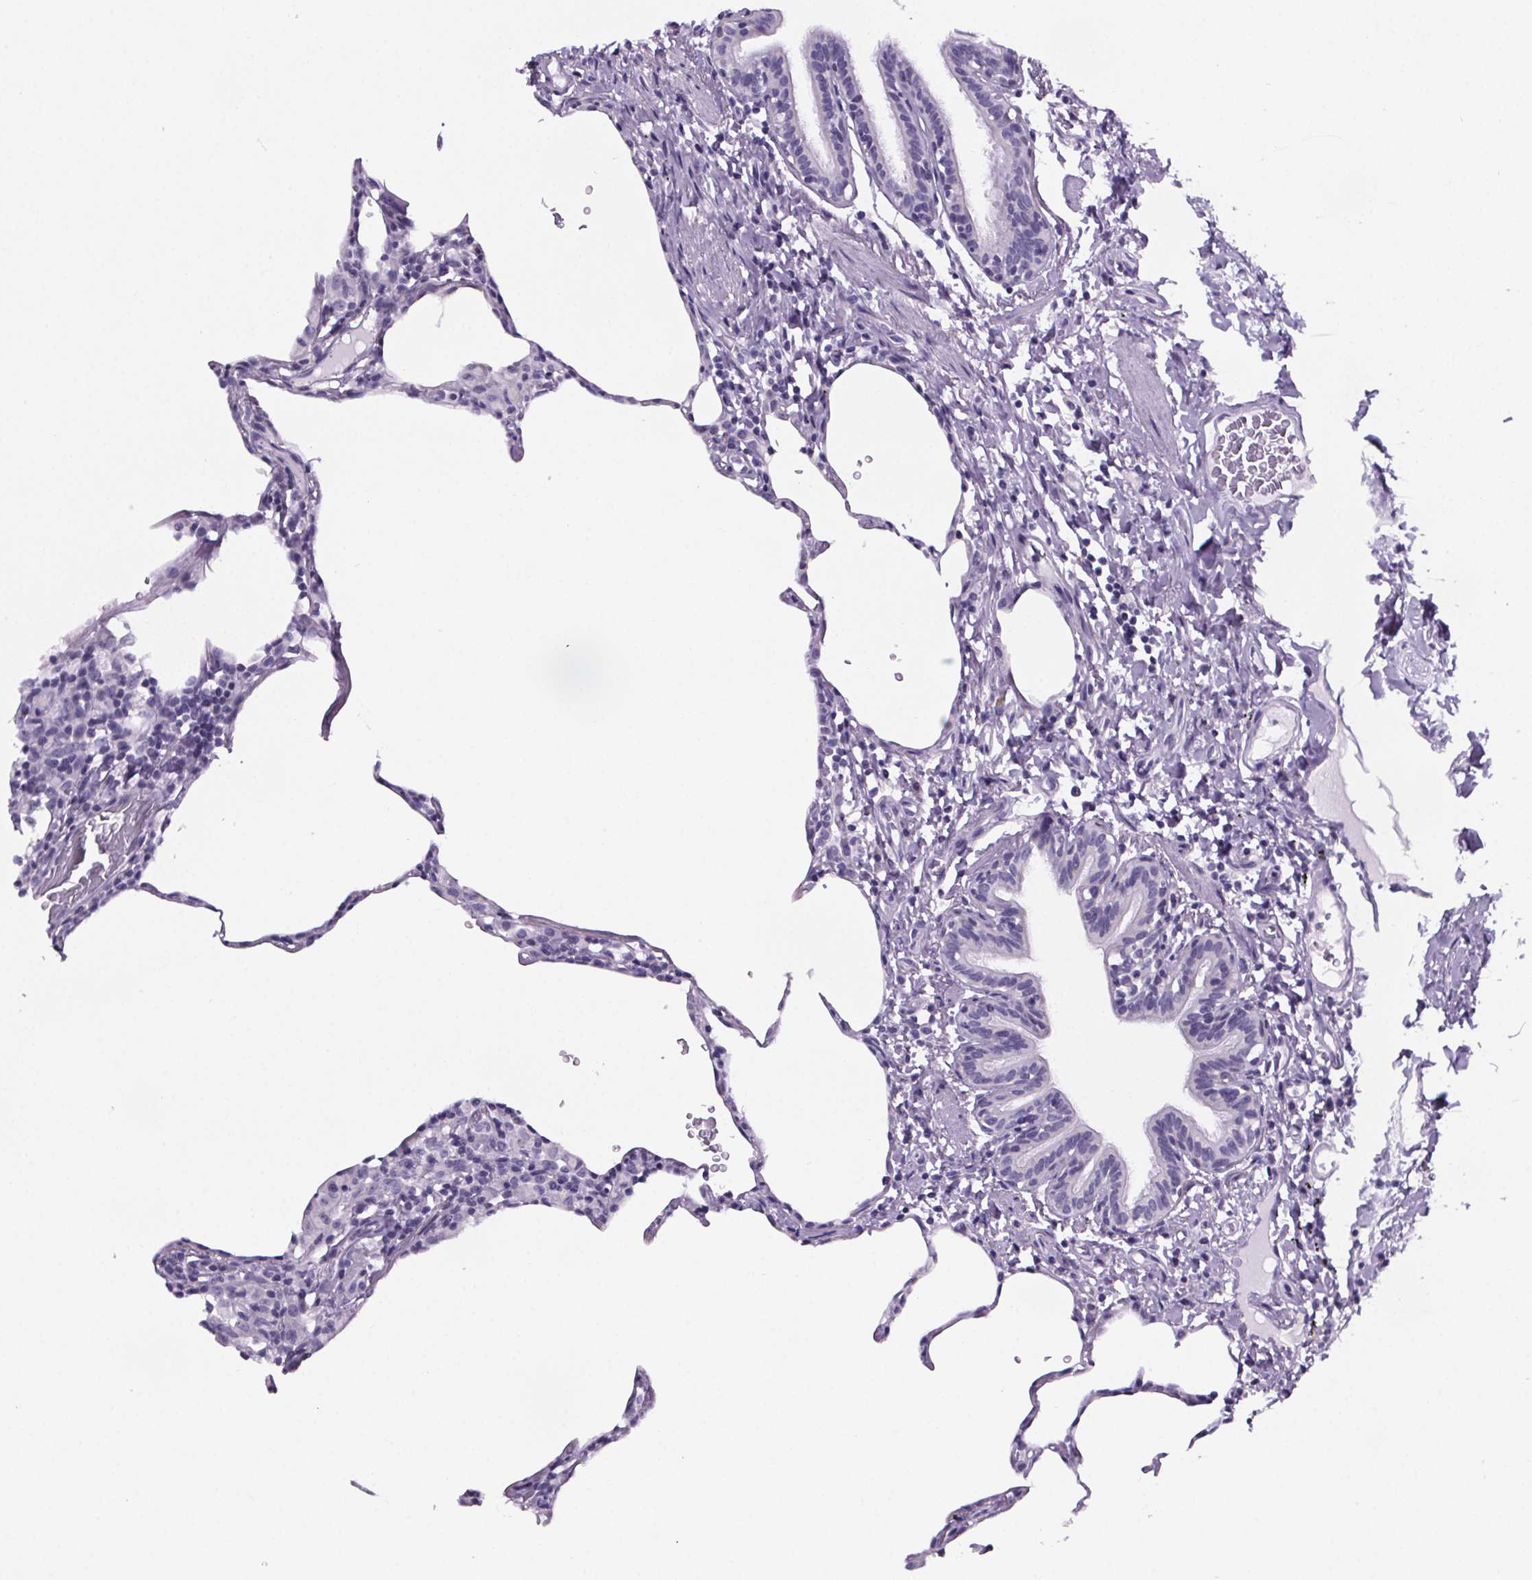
{"staining": {"intensity": "negative", "quantity": "none", "location": "none"}, "tissue": "lung", "cell_type": "Alveolar cells", "image_type": "normal", "snomed": [{"axis": "morphology", "description": "Normal tissue, NOS"}, {"axis": "topography", "description": "Lung"}], "caption": "Immunohistochemical staining of benign human lung demonstrates no significant expression in alveolar cells. The staining was performed using DAB (3,3'-diaminobenzidine) to visualize the protein expression in brown, while the nuclei were stained in blue with hematoxylin (Magnification: 20x).", "gene": "CUBN", "patient": {"sex": "female", "age": 57}}